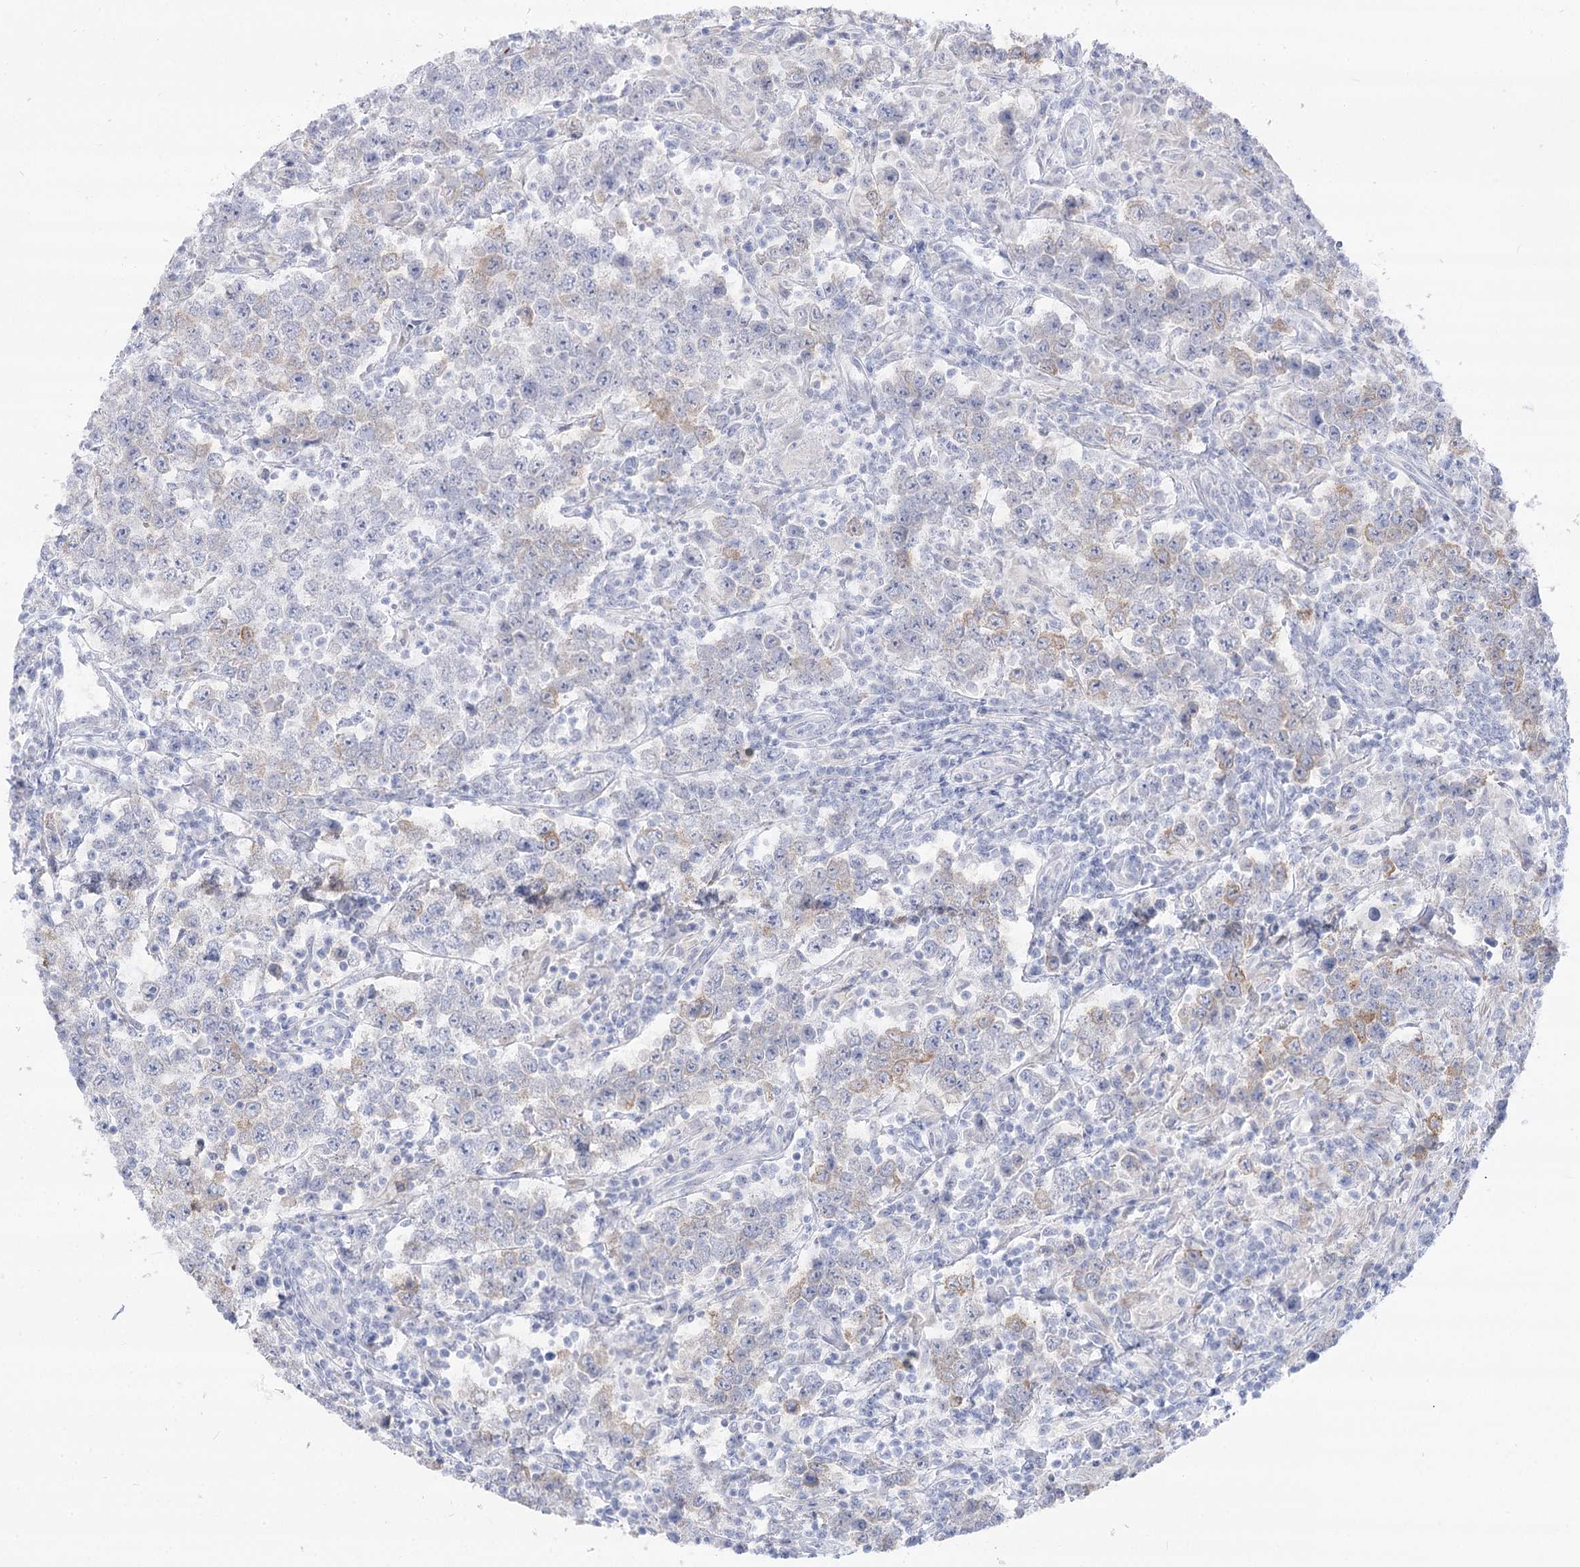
{"staining": {"intensity": "weak", "quantity": "<25%", "location": "cytoplasmic/membranous"}, "tissue": "testis cancer", "cell_type": "Tumor cells", "image_type": "cancer", "snomed": [{"axis": "morphology", "description": "Normal tissue, NOS"}, {"axis": "morphology", "description": "Urothelial carcinoma, High grade"}, {"axis": "morphology", "description": "Seminoma, NOS"}, {"axis": "morphology", "description": "Carcinoma, Embryonal, NOS"}, {"axis": "topography", "description": "Urinary bladder"}, {"axis": "topography", "description": "Testis"}], "caption": "Immunohistochemistry (IHC) micrograph of human testis cancer (embryonal carcinoma) stained for a protein (brown), which demonstrates no expression in tumor cells.", "gene": "SIAE", "patient": {"sex": "male", "age": 41}}